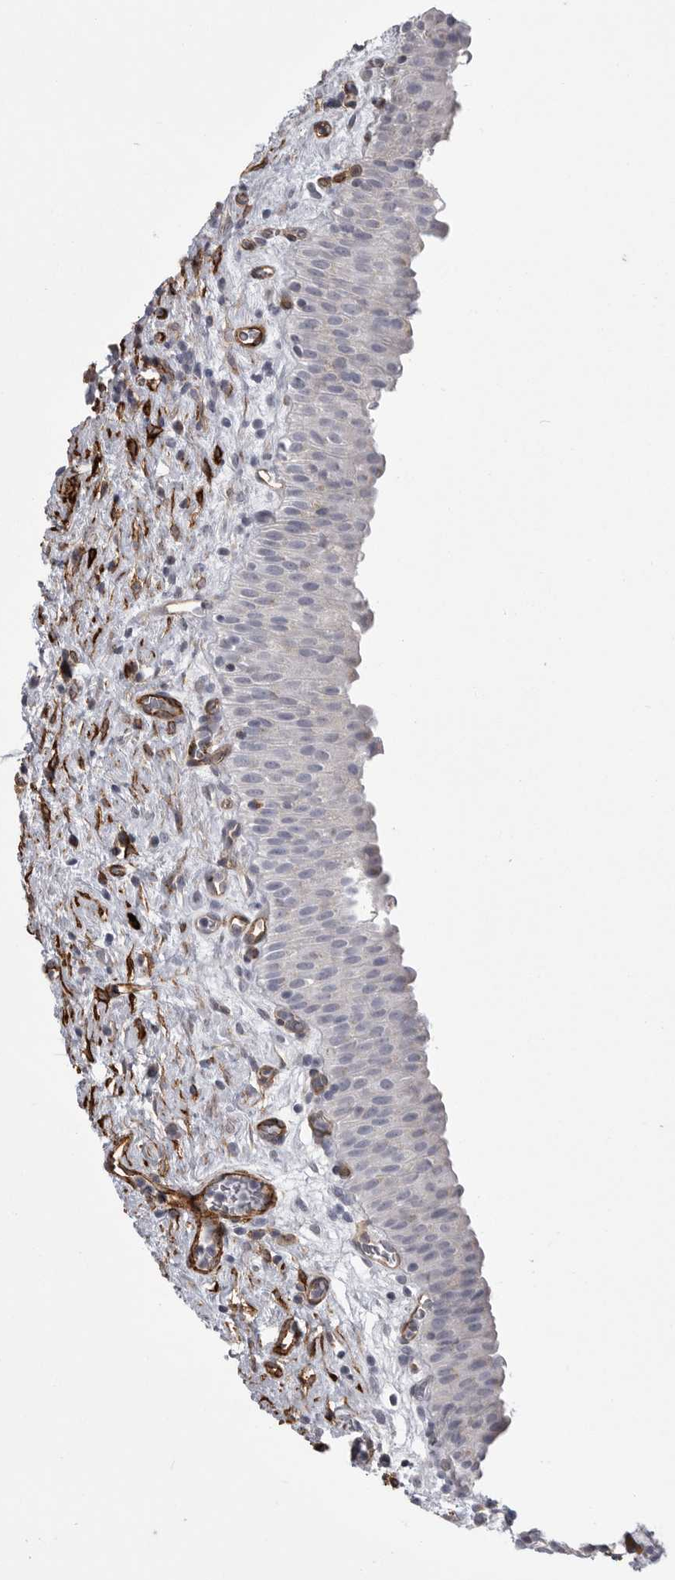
{"staining": {"intensity": "negative", "quantity": "none", "location": "none"}, "tissue": "urinary bladder", "cell_type": "Urothelial cells", "image_type": "normal", "snomed": [{"axis": "morphology", "description": "Normal tissue, NOS"}, {"axis": "topography", "description": "Urinary bladder"}], "caption": "IHC photomicrograph of normal urinary bladder: urinary bladder stained with DAB (3,3'-diaminobenzidine) displays no significant protein expression in urothelial cells.", "gene": "AOC3", "patient": {"sex": "male", "age": 82}}